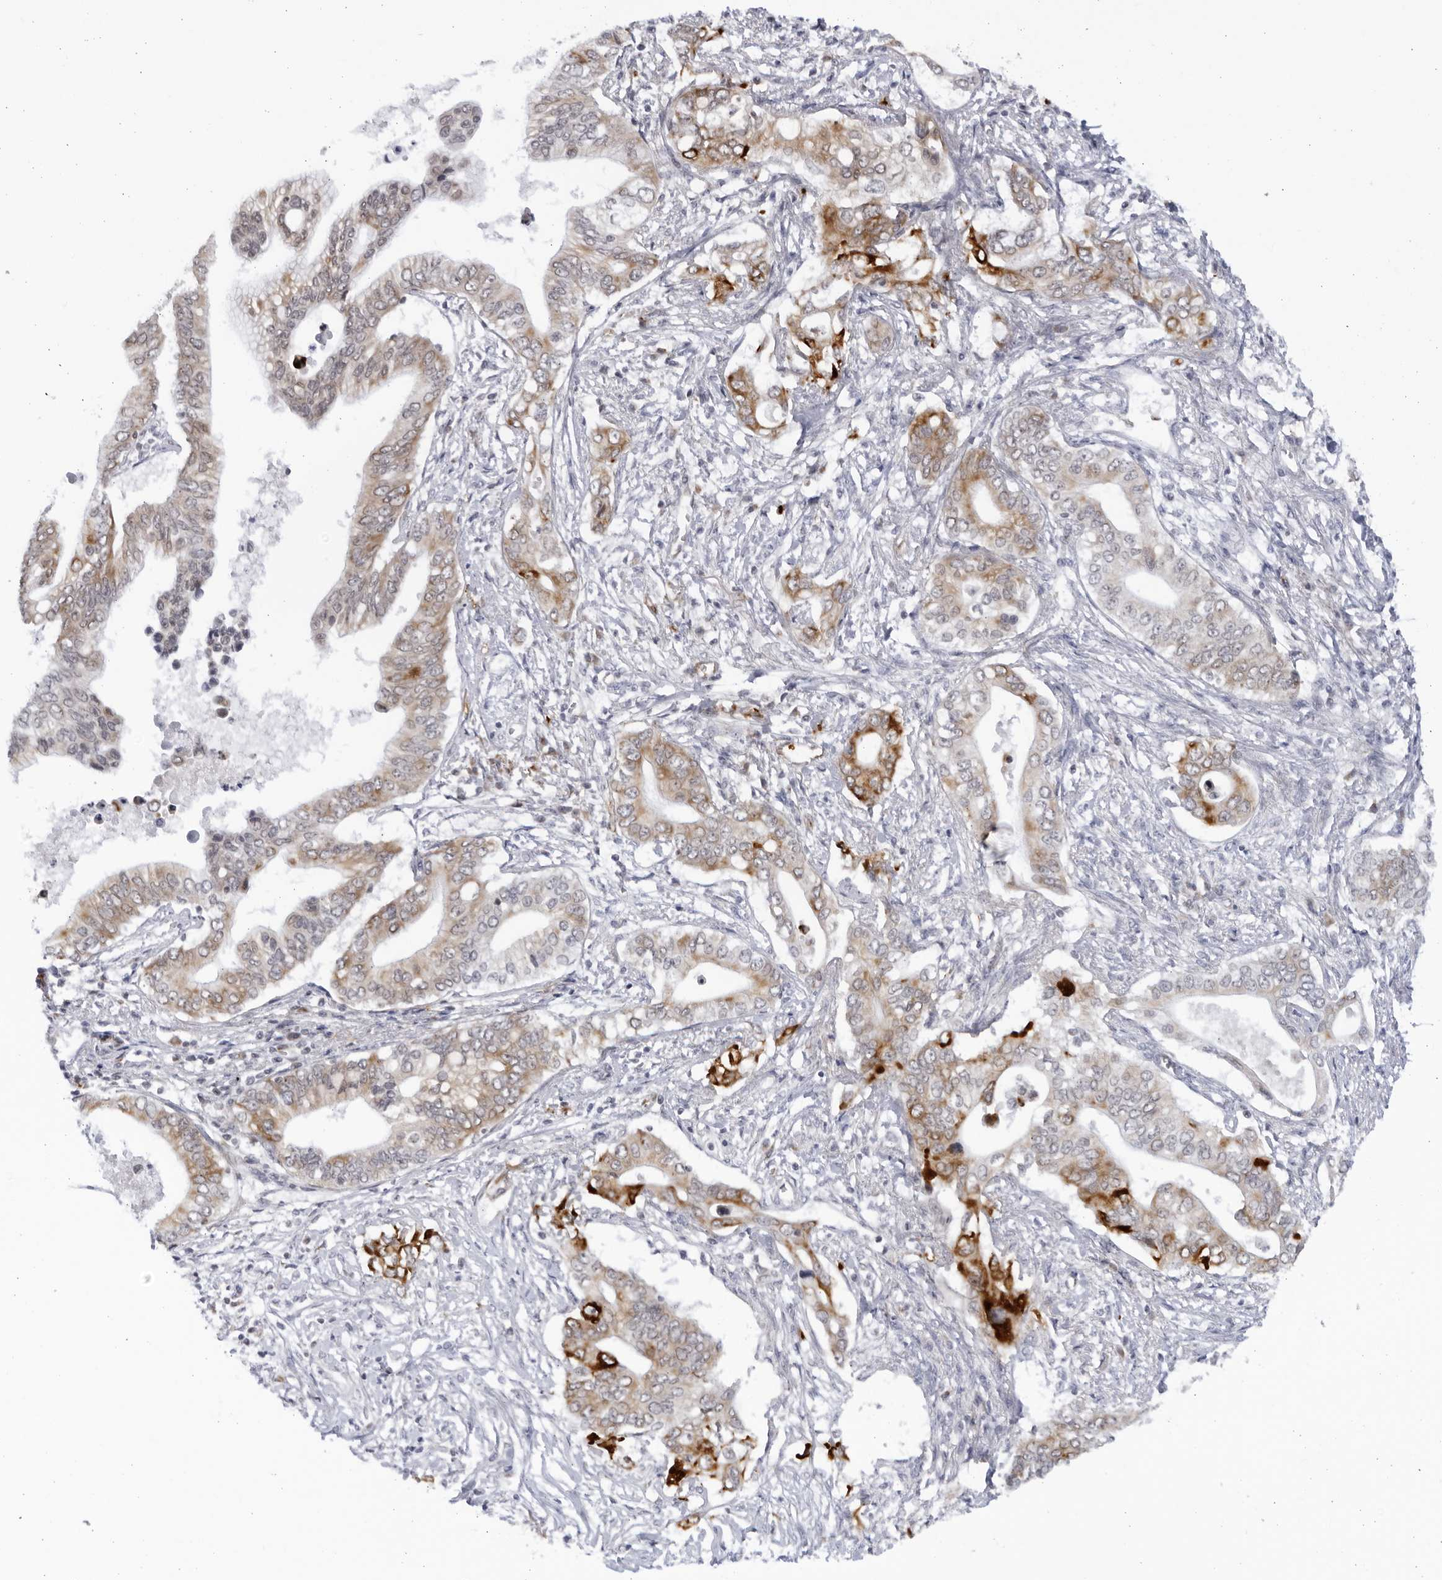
{"staining": {"intensity": "moderate", "quantity": ">75%", "location": "cytoplasmic/membranous"}, "tissue": "pancreatic cancer", "cell_type": "Tumor cells", "image_type": "cancer", "snomed": [{"axis": "morphology", "description": "Normal tissue, NOS"}, {"axis": "morphology", "description": "Adenocarcinoma, NOS"}, {"axis": "topography", "description": "Pancreas"}, {"axis": "topography", "description": "Peripheral nerve tissue"}], "caption": "A high-resolution micrograph shows immunohistochemistry staining of adenocarcinoma (pancreatic), which reveals moderate cytoplasmic/membranous expression in about >75% of tumor cells.", "gene": "SLC25A22", "patient": {"sex": "male", "age": 59}}